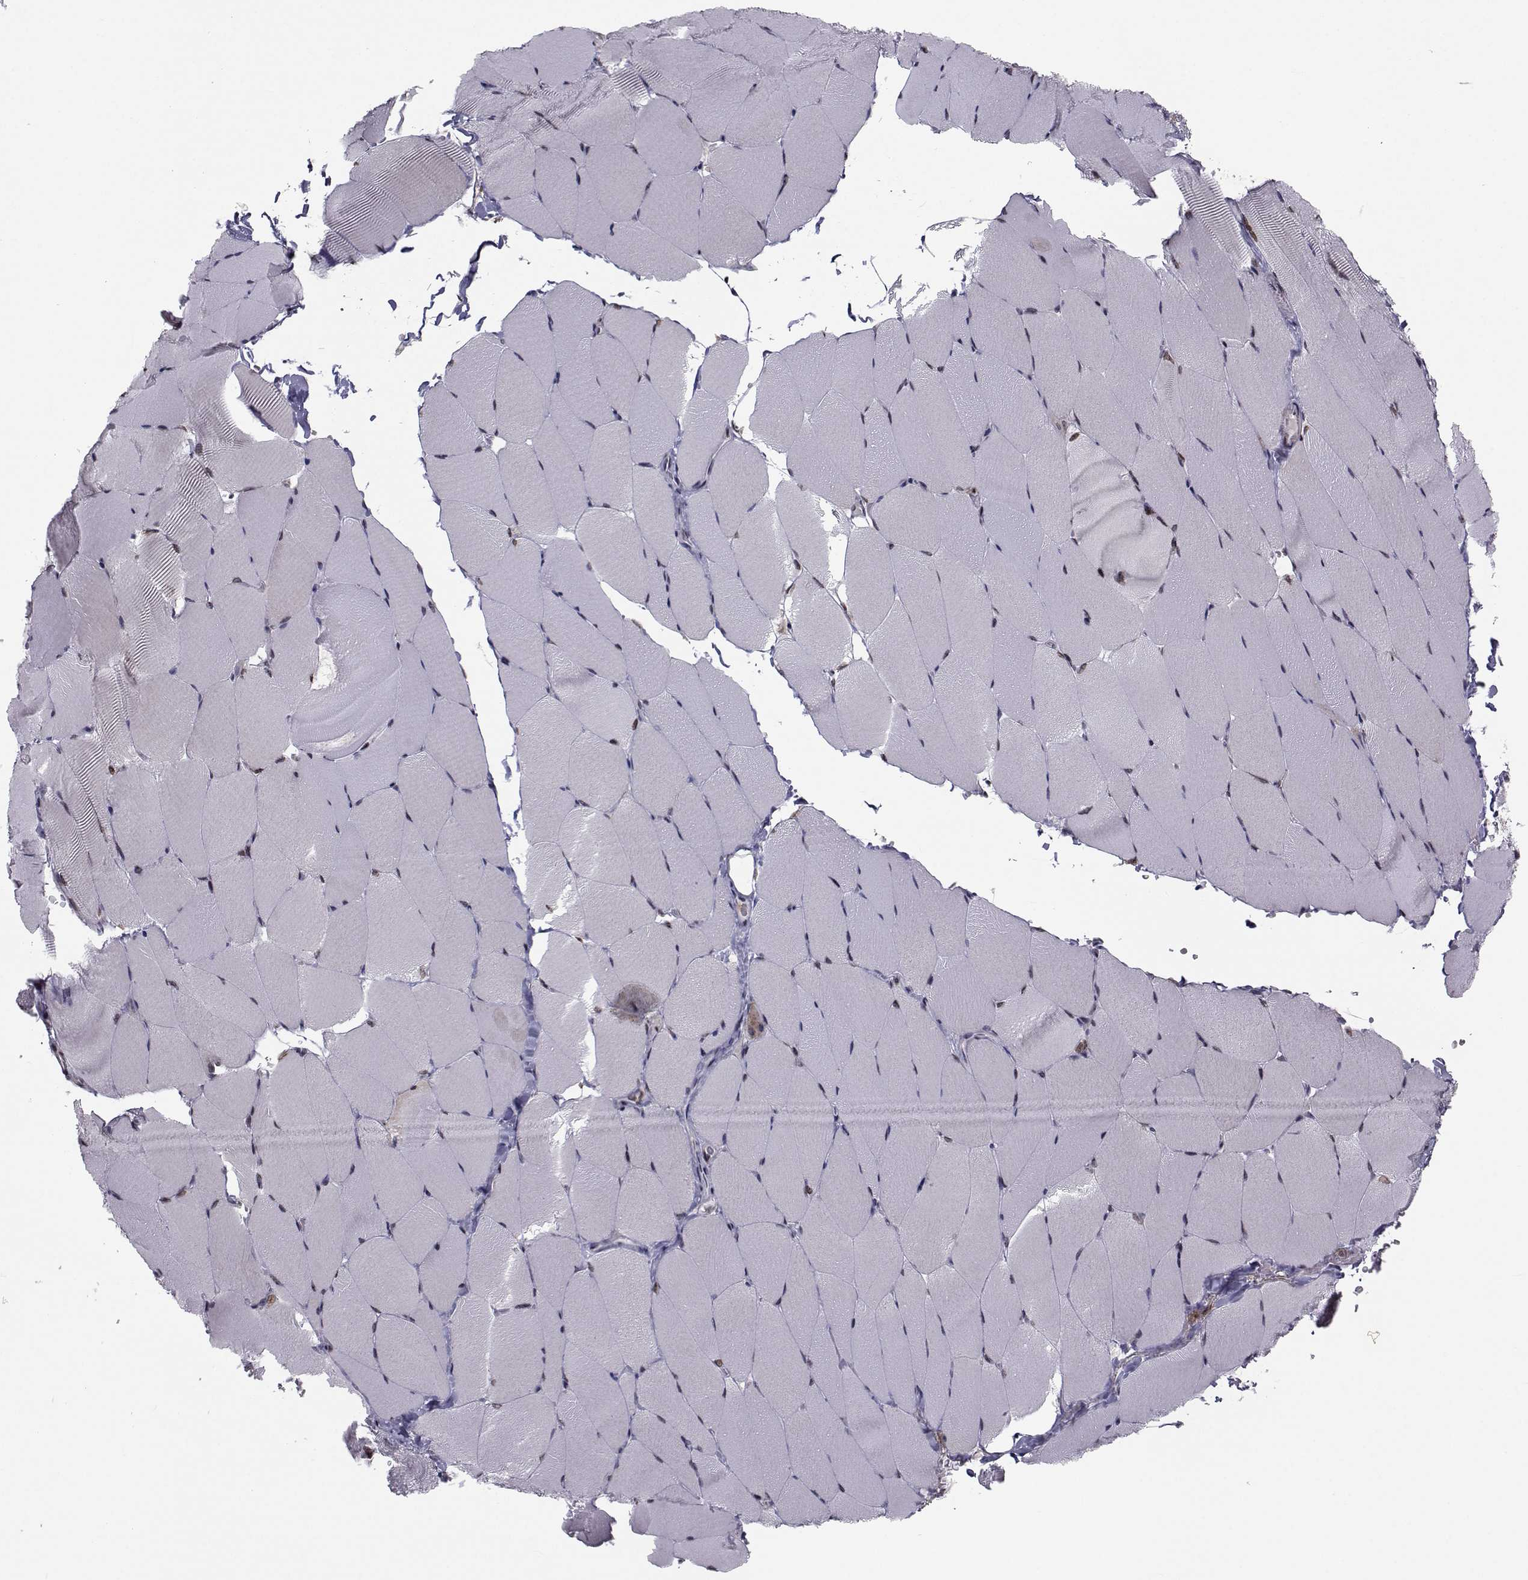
{"staining": {"intensity": "negative", "quantity": "none", "location": "none"}, "tissue": "skeletal muscle", "cell_type": "Myocytes", "image_type": "normal", "snomed": [{"axis": "morphology", "description": "Normal tissue, NOS"}, {"axis": "topography", "description": "Skeletal muscle"}], "caption": "Myocytes show no significant expression in unremarkable skeletal muscle. (DAB immunohistochemistry, high magnification).", "gene": "PCP4L1", "patient": {"sex": "female", "age": 37}}